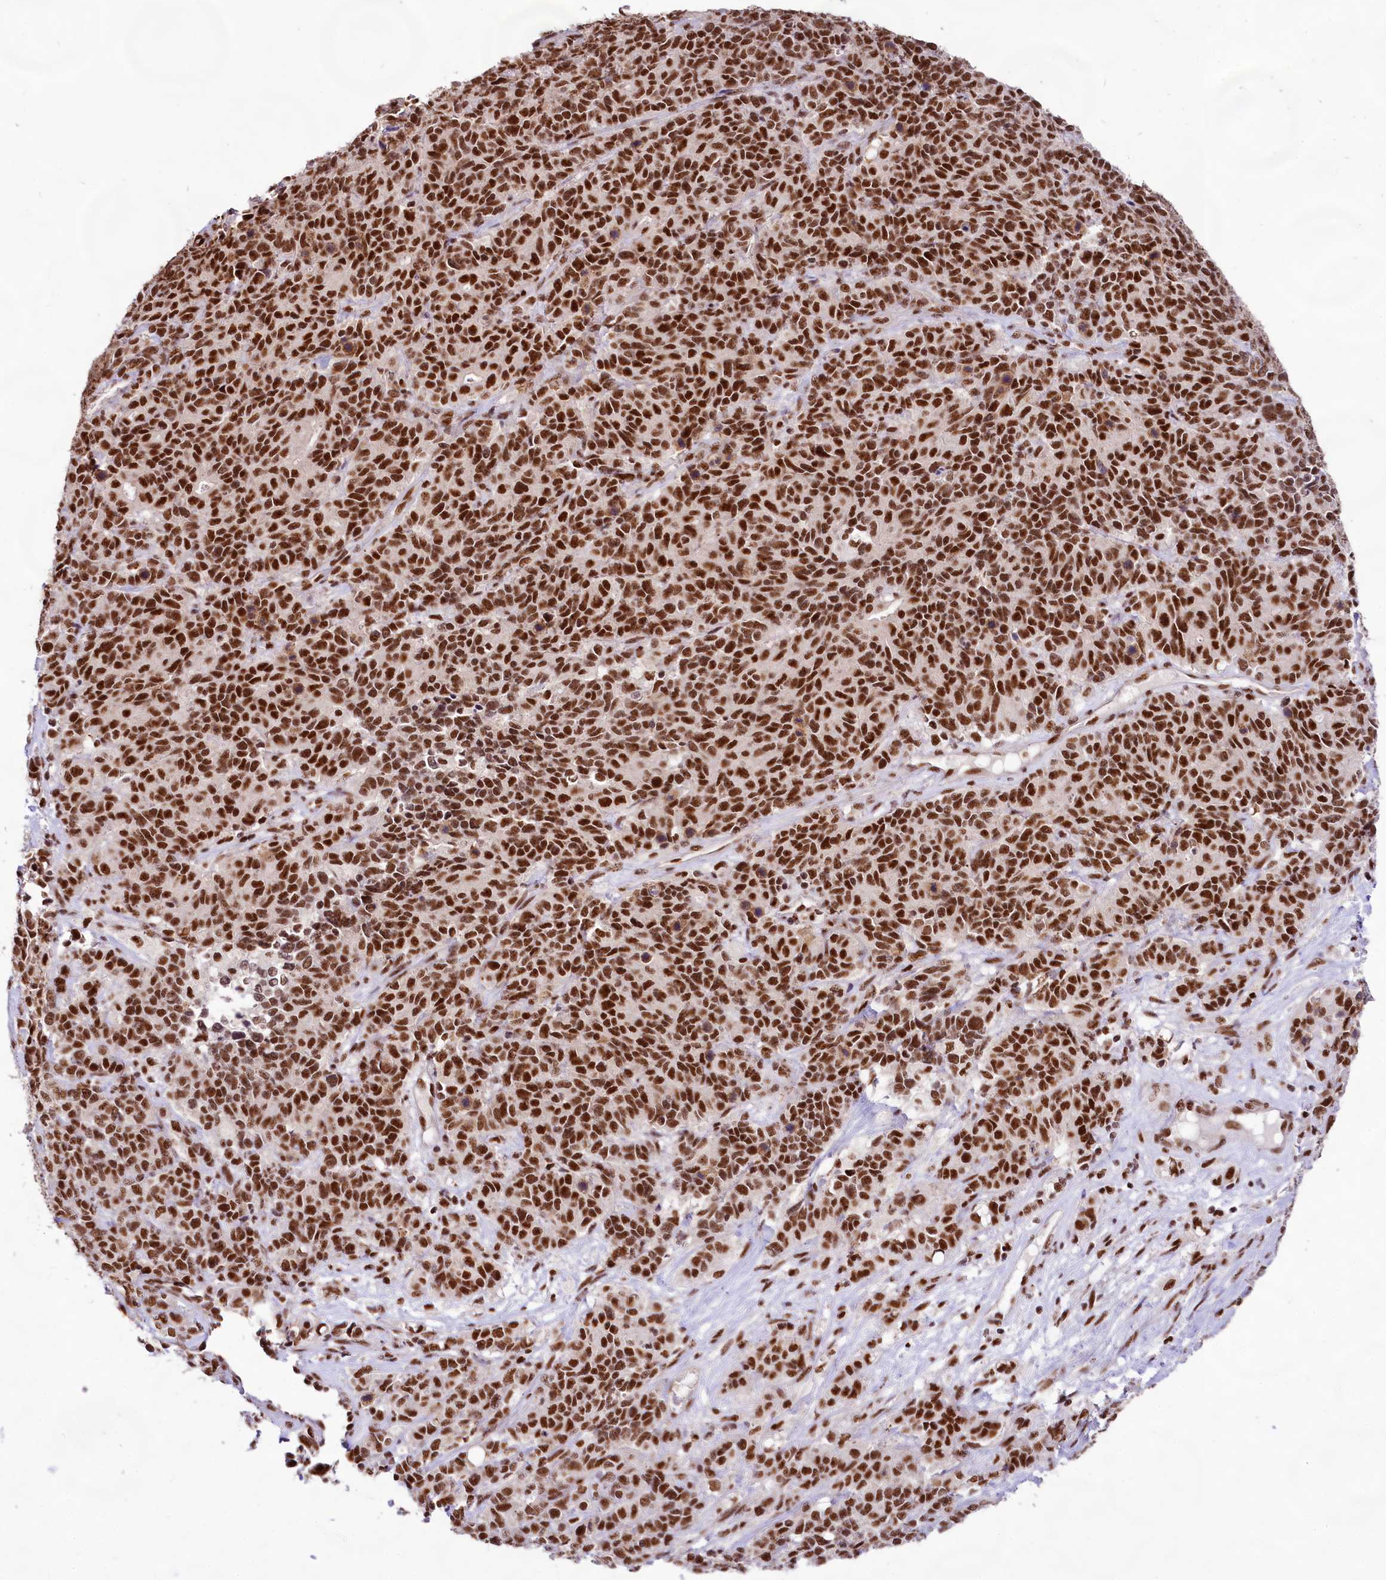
{"staining": {"intensity": "strong", "quantity": ">75%", "location": "nuclear"}, "tissue": "cervical cancer", "cell_type": "Tumor cells", "image_type": "cancer", "snomed": [{"axis": "morphology", "description": "Squamous cell carcinoma, NOS"}, {"axis": "topography", "description": "Cervix"}], "caption": "This image exhibits immunohistochemistry staining of human cervical cancer, with high strong nuclear staining in about >75% of tumor cells.", "gene": "HIRA", "patient": {"sex": "female", "age": 60}}